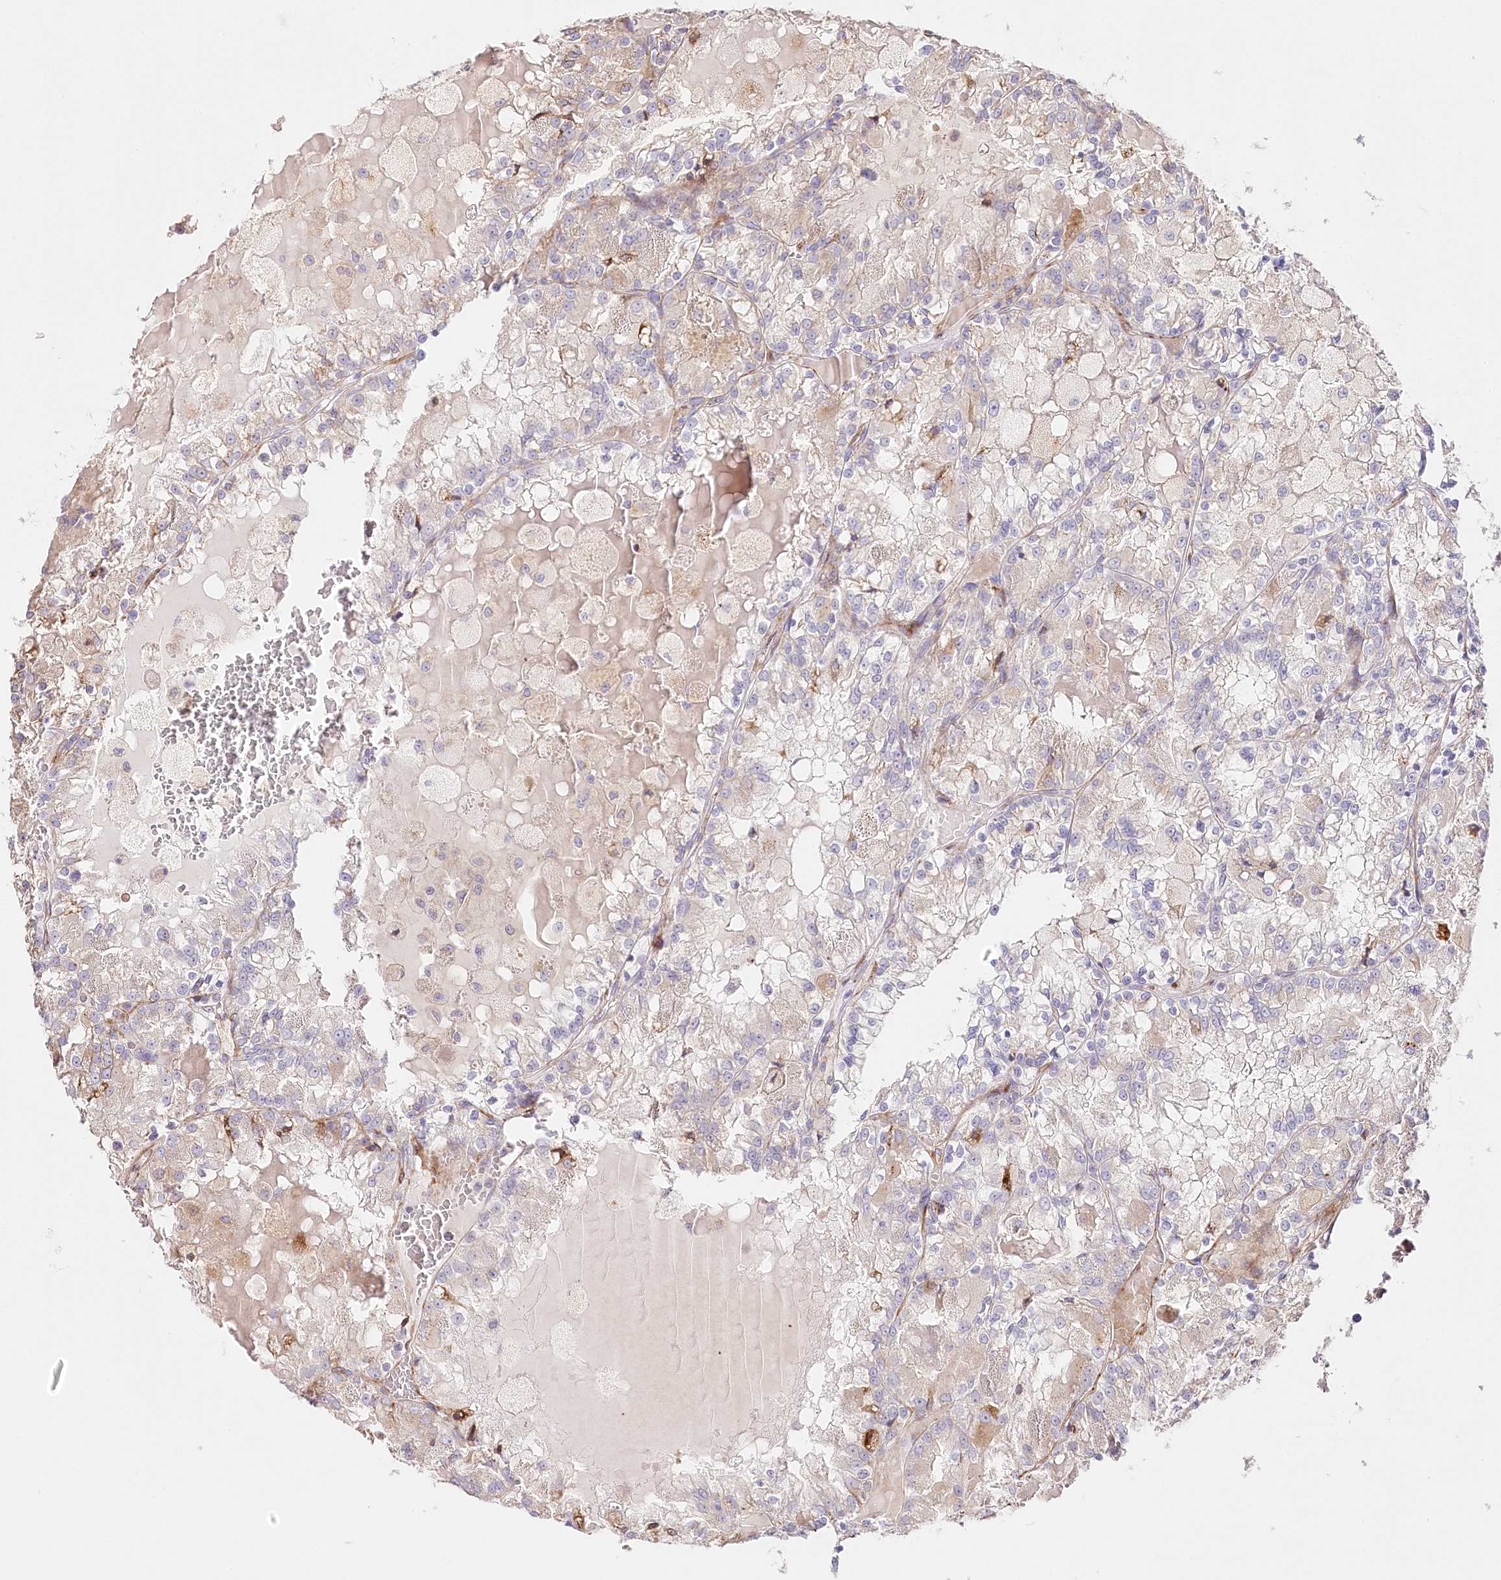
{"staining": {"intensity": "weak", "quantity": "<25%", "location": "cytoplasmic/membranous"}, "tissue": "renal cancer", "cell_type": "Tumor cells", "image_type": "cancer", "snomed": [{"axis": "morphology", "description": "Adenocarcinoma, NOS"}, {"axis": "topography", "description": "Kidney"}], "caption": "This histopathology image is of renal cancer (adenocarcinoma) stained with immunohistochemistry to label a protein in brown with the nuclei are counter-stained blue. There is no expression in tumor cells.", "gene": "ABRAXAS2", "patient": {"sex": "female", "age": 56}}